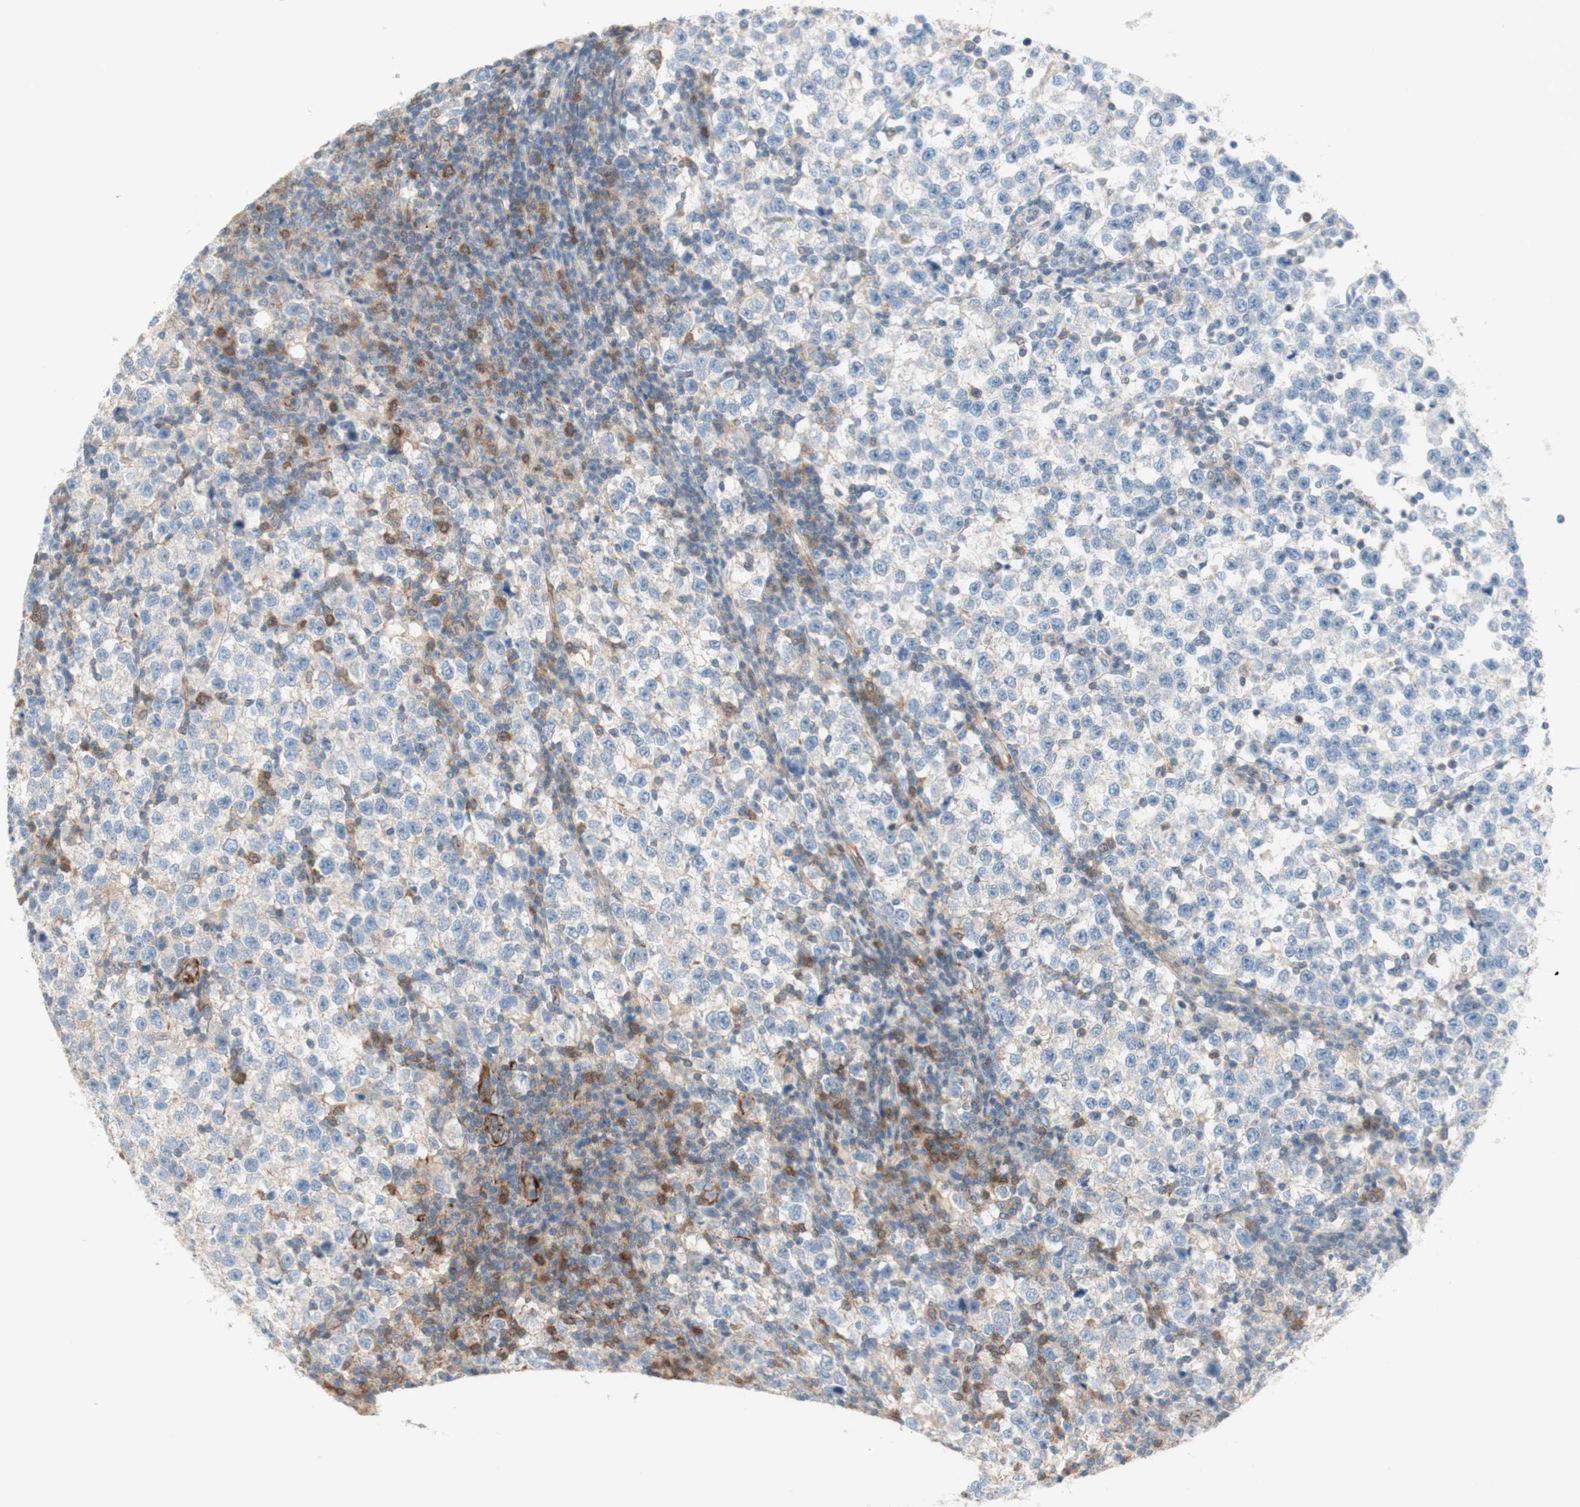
{"staining": {"intensity": "negative", "quantity": "none", "location": "none"}, "tissue": "testis cancer", "cell_type": "Tumor cells", "image_type": "cancer", "snomed": [{"axis": "morphology", "description": "Seminoma, NOS"}, {"axis": "topography", "description": "Testis"}], "caption": "Testis cancer was stained to show a protein in brown. There is no significant expression in tumor cells.", "gene": "POU2AF1", "patient": {"sex": "male", "age": 43}}